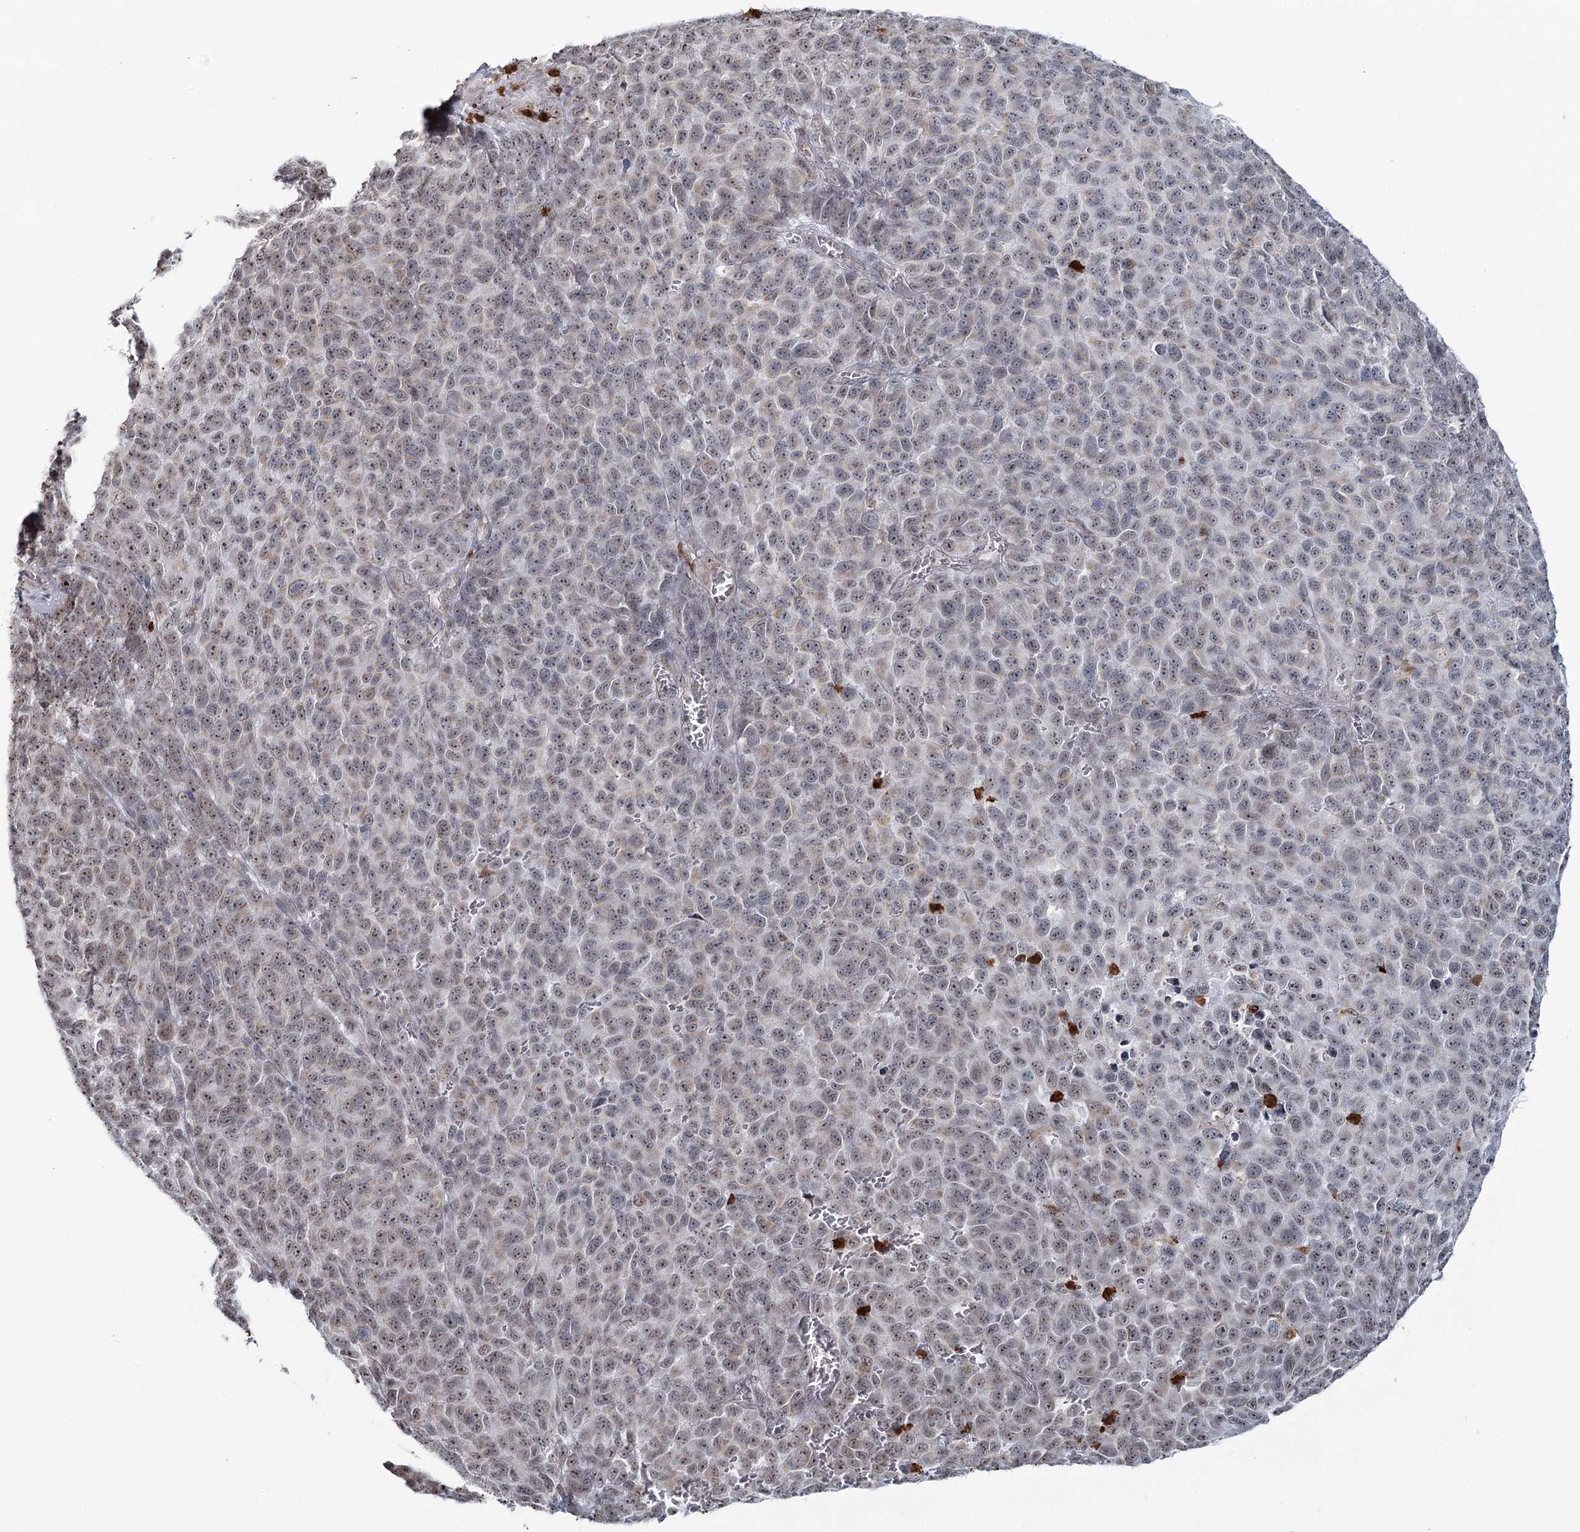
{"staining": {"intensity": "weak", "quantity": "25%-75%", "location": "nuclear"}, "tissue": "melanoma", "cell_type": "Tumor cells", "image_type": "cancer", "snomed": [{"axis": "morphology", "description": "Malignant melanoma, NOS"}, {"axis": "topography", "description": "Skin"}], "caption": "IHC staining of malignant melanoma, which exhibits low levels of weak nuclear staining in approximately 25%-75% of tumor cells indicating weak nuclear protein expression. The staining was performed using DAB (brown) for protein detection and nuclei were counterstained in hematoxylin (blue).", "gene": "ATAD1", "patient": {"sex": "male", "age": 49}}